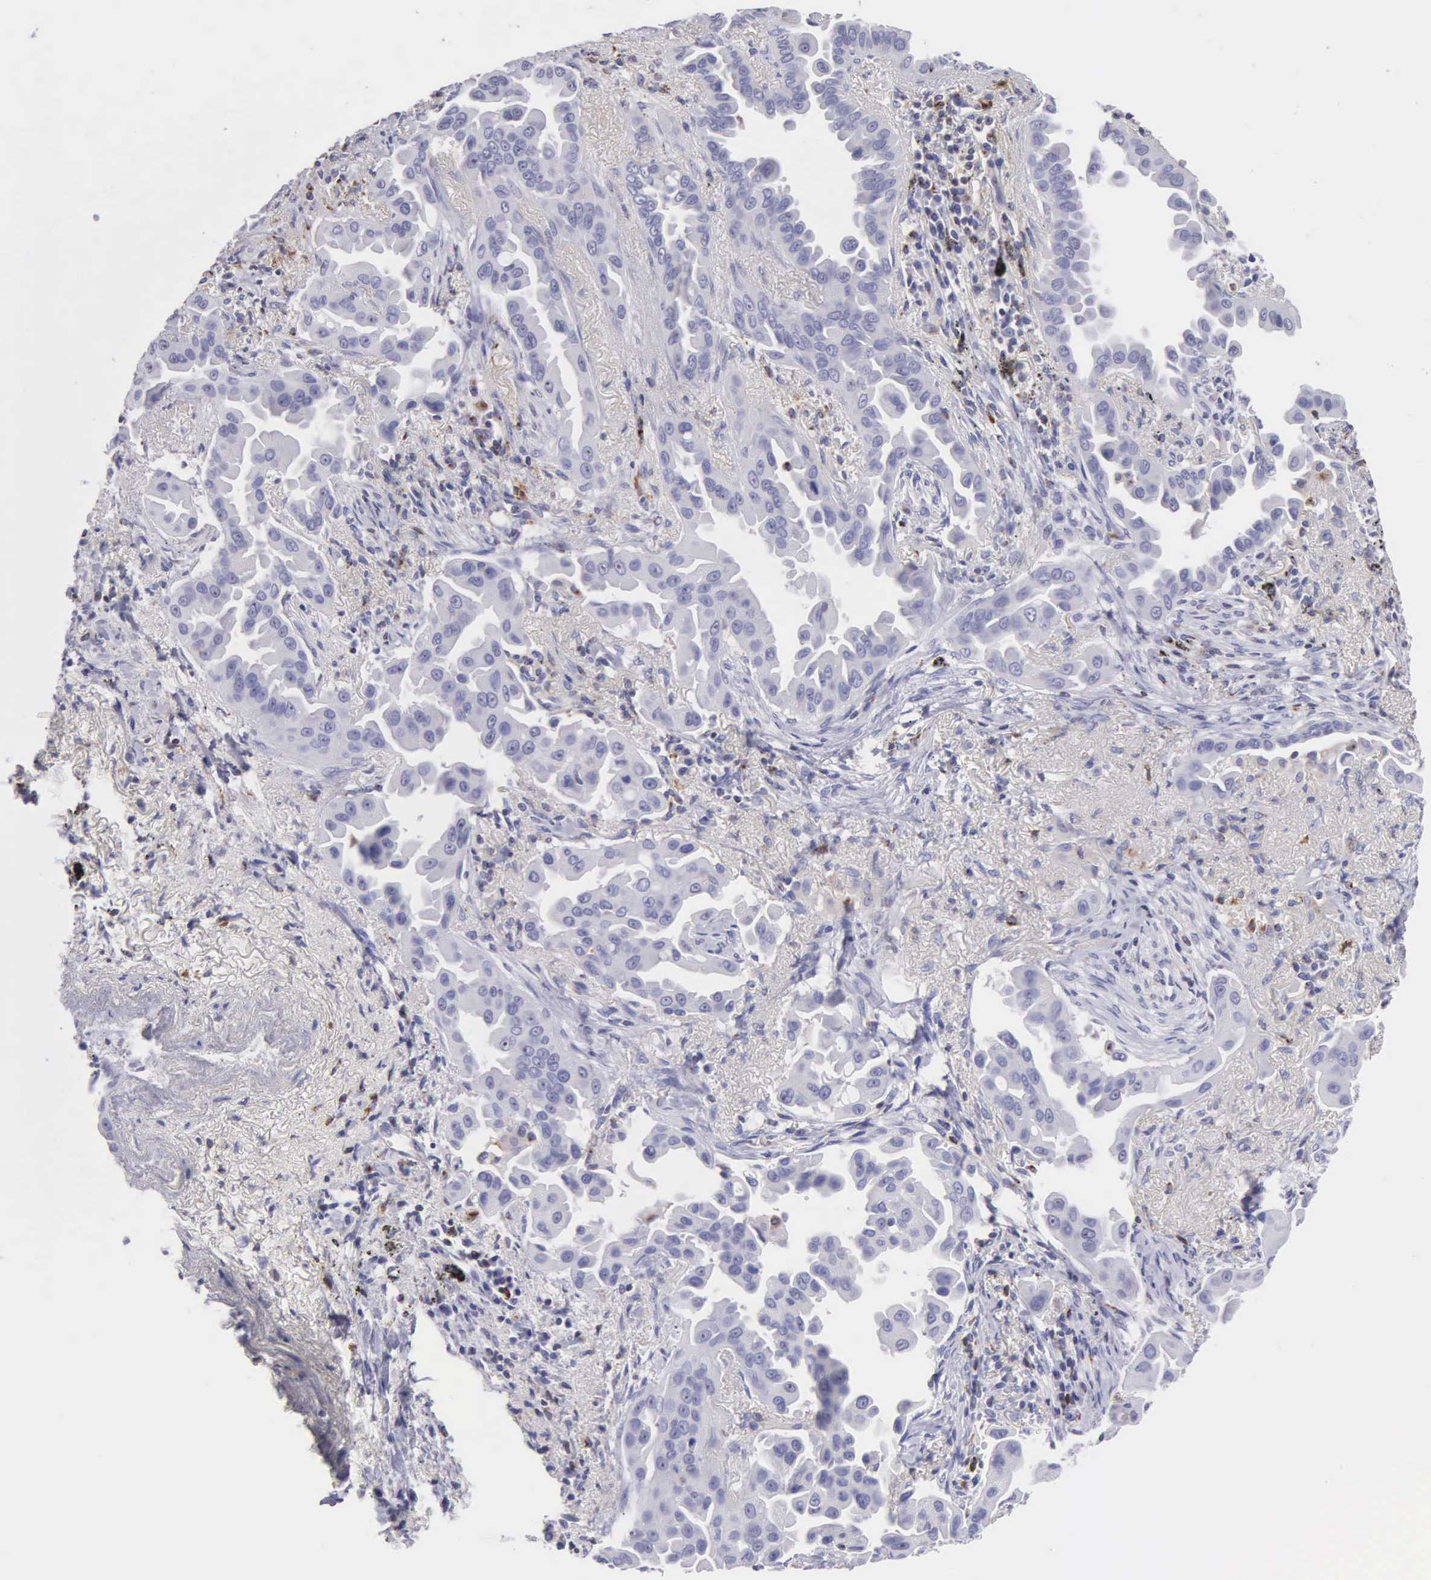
{"staining": {"intensity": "negative", "quantity": "none", "location": "none"}, "tissue": "lung cancer", "cell_type": "Tumor cells", "image_type": "cancer", "snomed": [{"axis": "morphology", "description": "Adenocarcinoma, NOS"}, {"axis": "topography", "description": "Lung"}], "caption": "IHC of human lung cancer (adenocarcinoma) displays no staining in tumor cells.", "gene": "SRGN", "patient": {"sex": "male", "age": 68}}